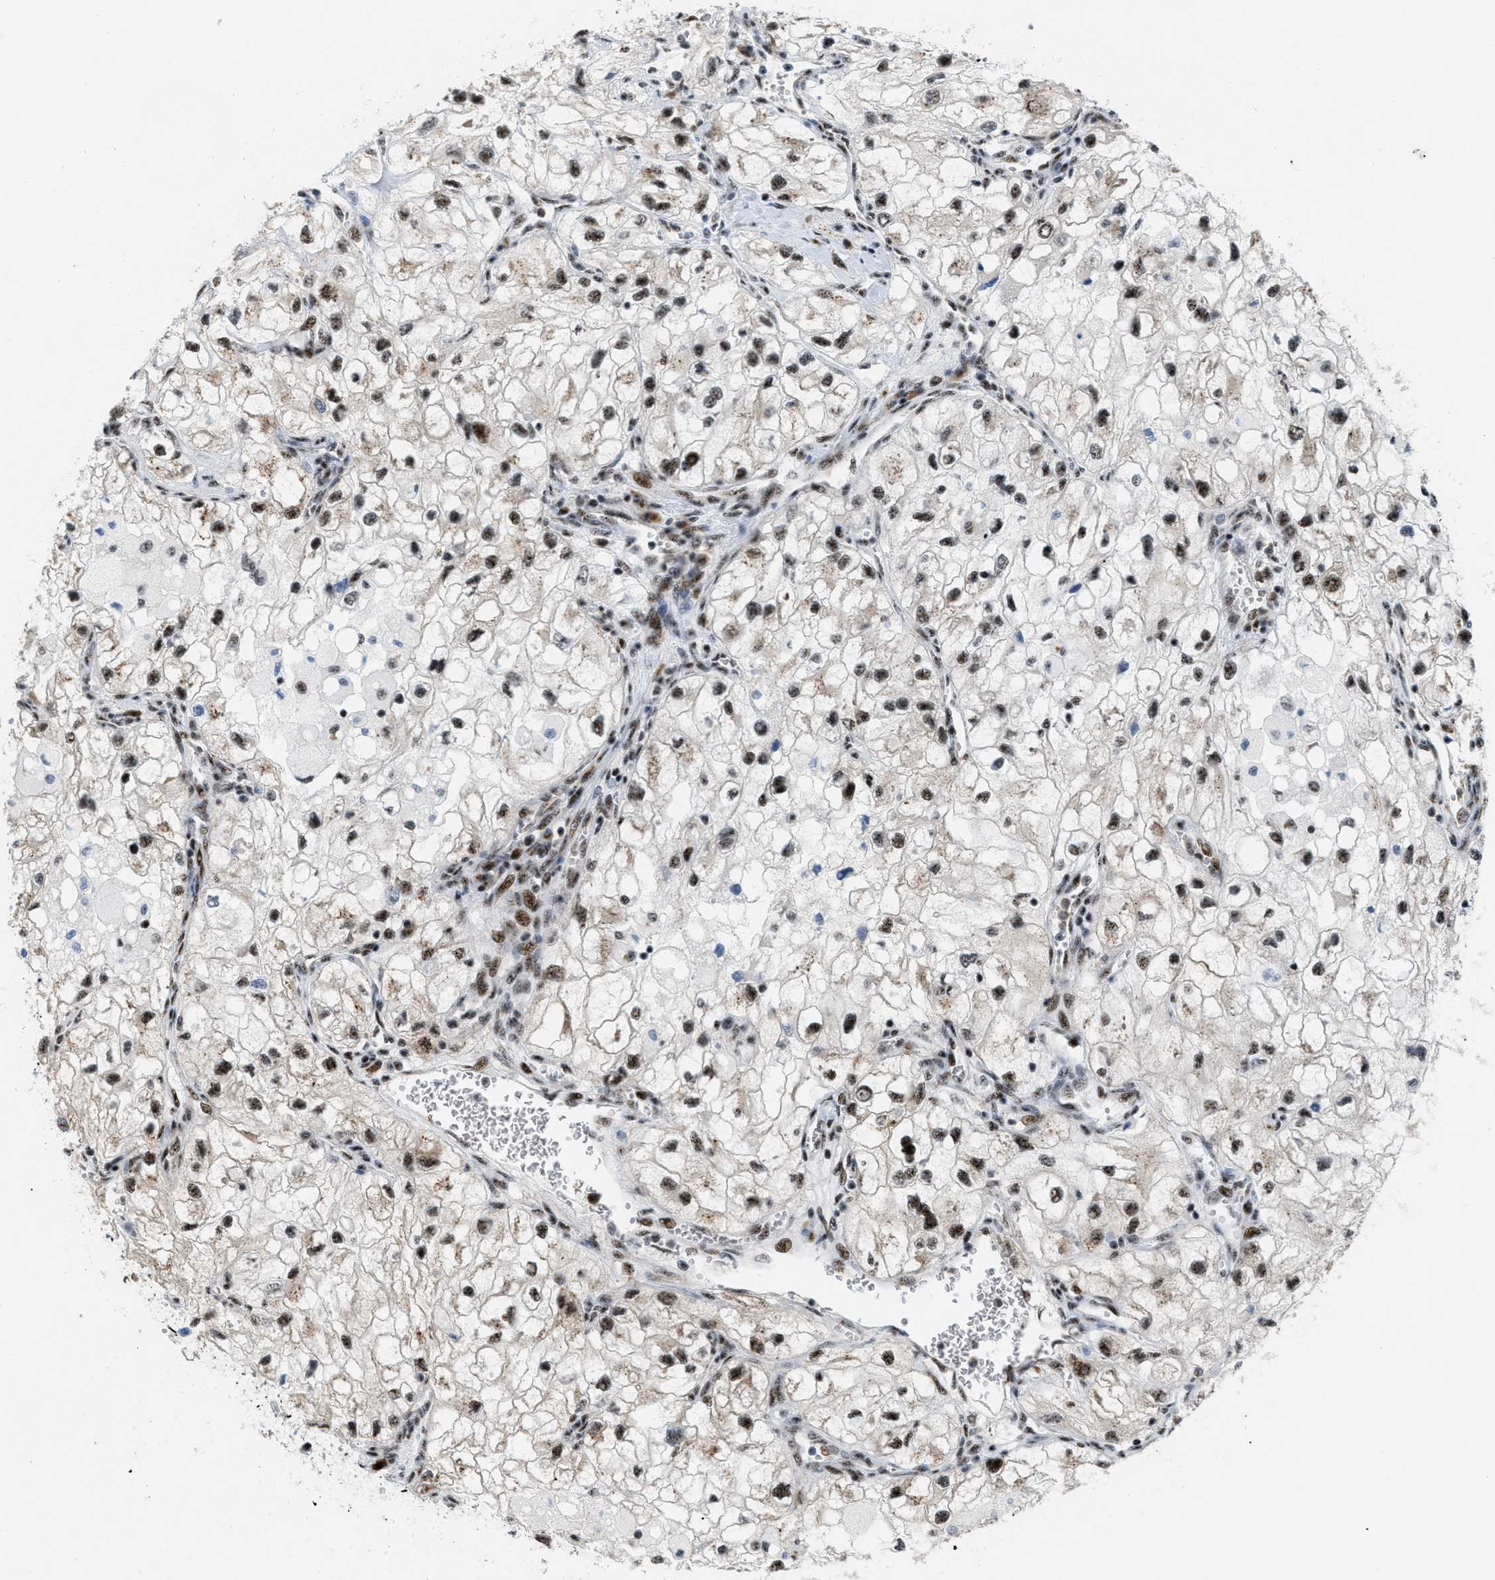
{"staining": {"intensity": "moderate", "quantity": ">75%", "location": "nuclear"}, "tissue": "renal cancer", "cell_type": "Tumor cells", "image_type": "cancer", "snomed": [{"axis": "morphology", "description": "Adenocarcinoma, NOS"}, {"axis": "topography", "description": "Kidney"}], "caption": "IHC micrograph of human adenocarcinoma (renal) stained for a protein (brown), which exhibits medium levels of moderate nuclear expression in approximately >75% of tumor cells.", "gene": "CDR2", "patient": {"sex": "female", "age": 70}}